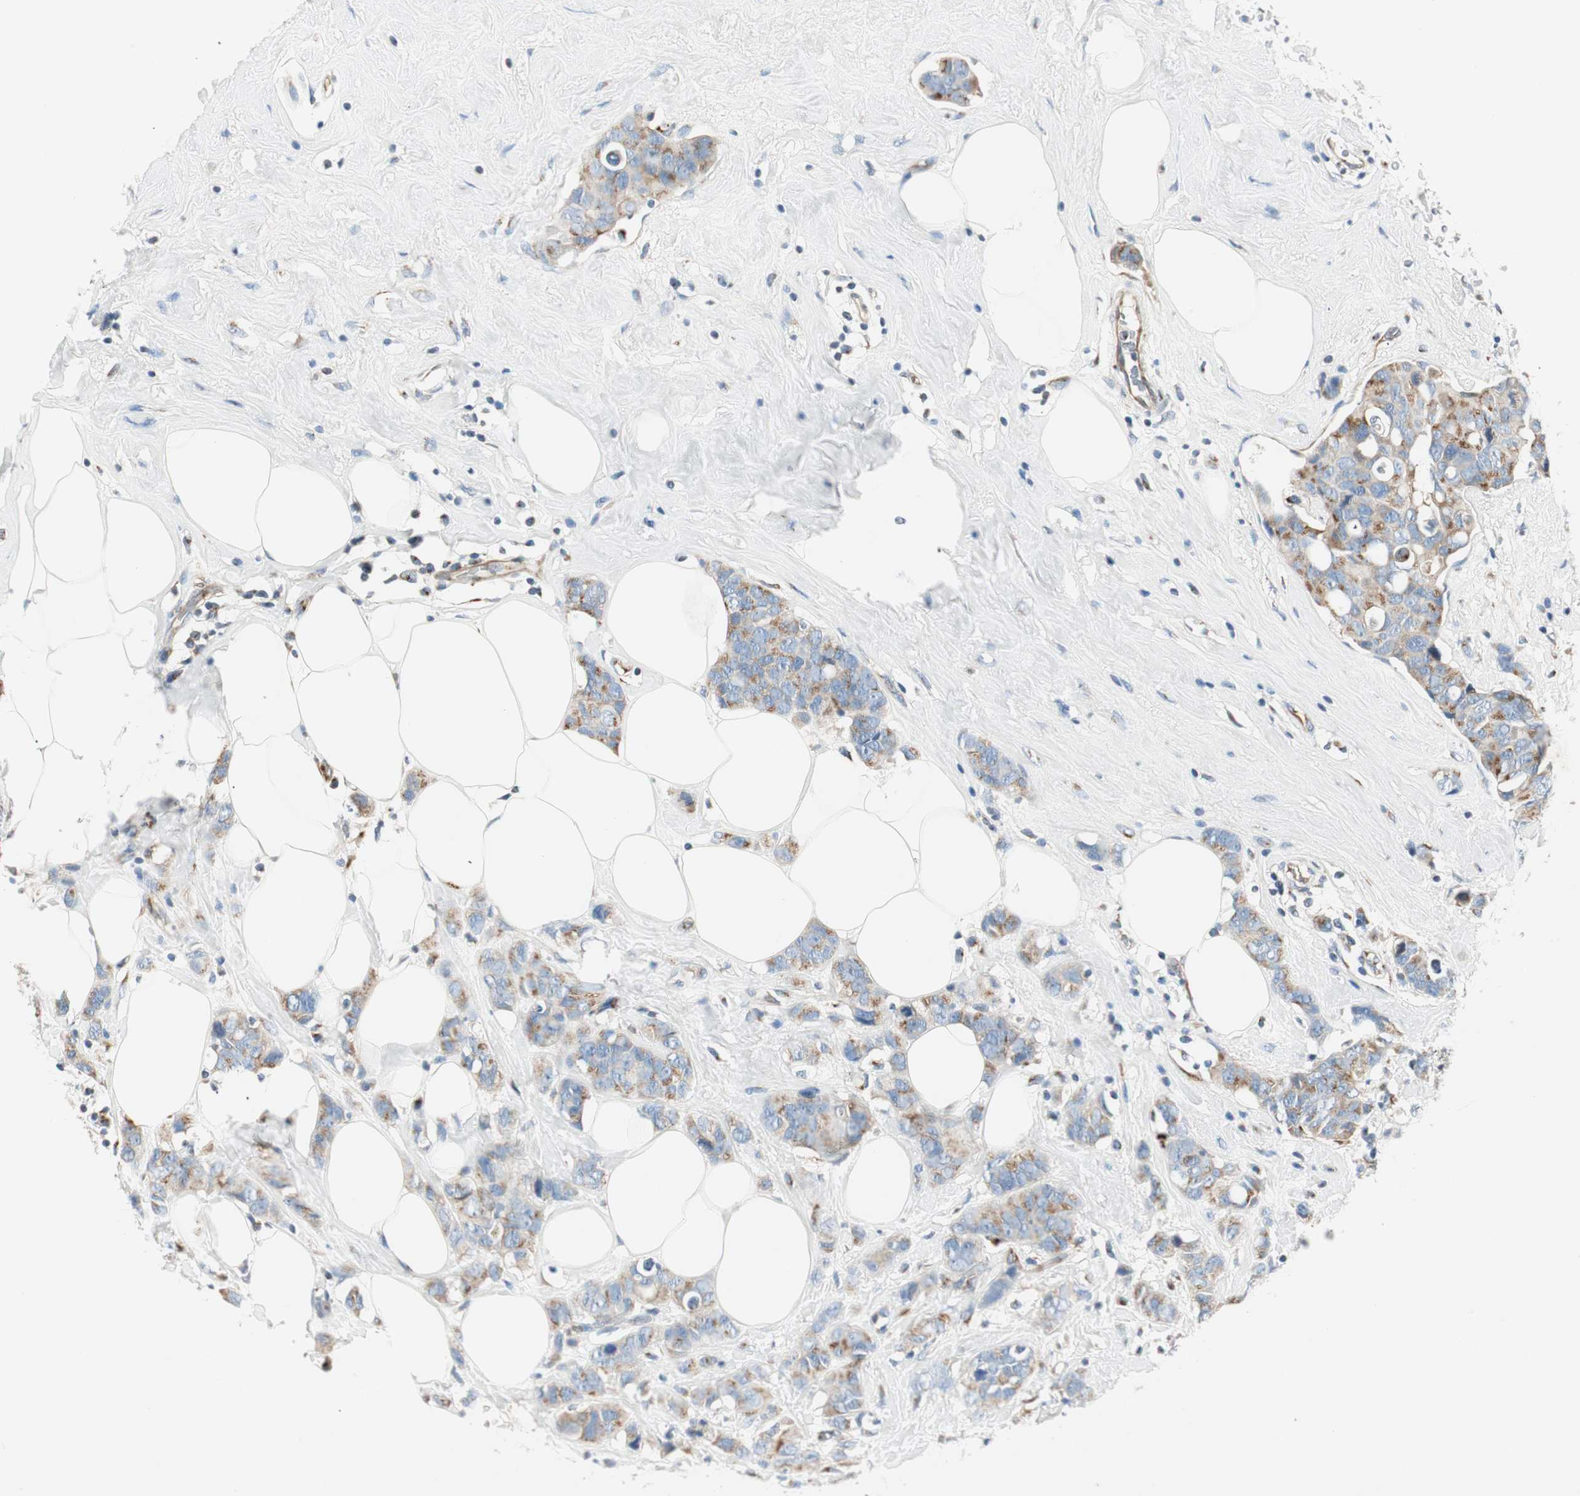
{"staining": {"intensity": "moderate", "quantity": ">75%", "location": "cytoplasmic/membranous"}, "tissue": "breast cancer", "cell_type": "Tumor cells", "image_type": "cancer", "snomed": [{"axis": "morphology", "description": "Normal tissue, NOS"}, {"axis": "morphology", "description": "Duct carcinoma"}, {"axis": "topography", "description": "Breast"}], "caption": "IHC of breast invasive ductal carcinoma exhibits medium levels of moderate cytoplasmic/membranous expression in about >75% of tumor cells.", "gene": "TMF1", "patient": {"sex": "female", "age": 50}}